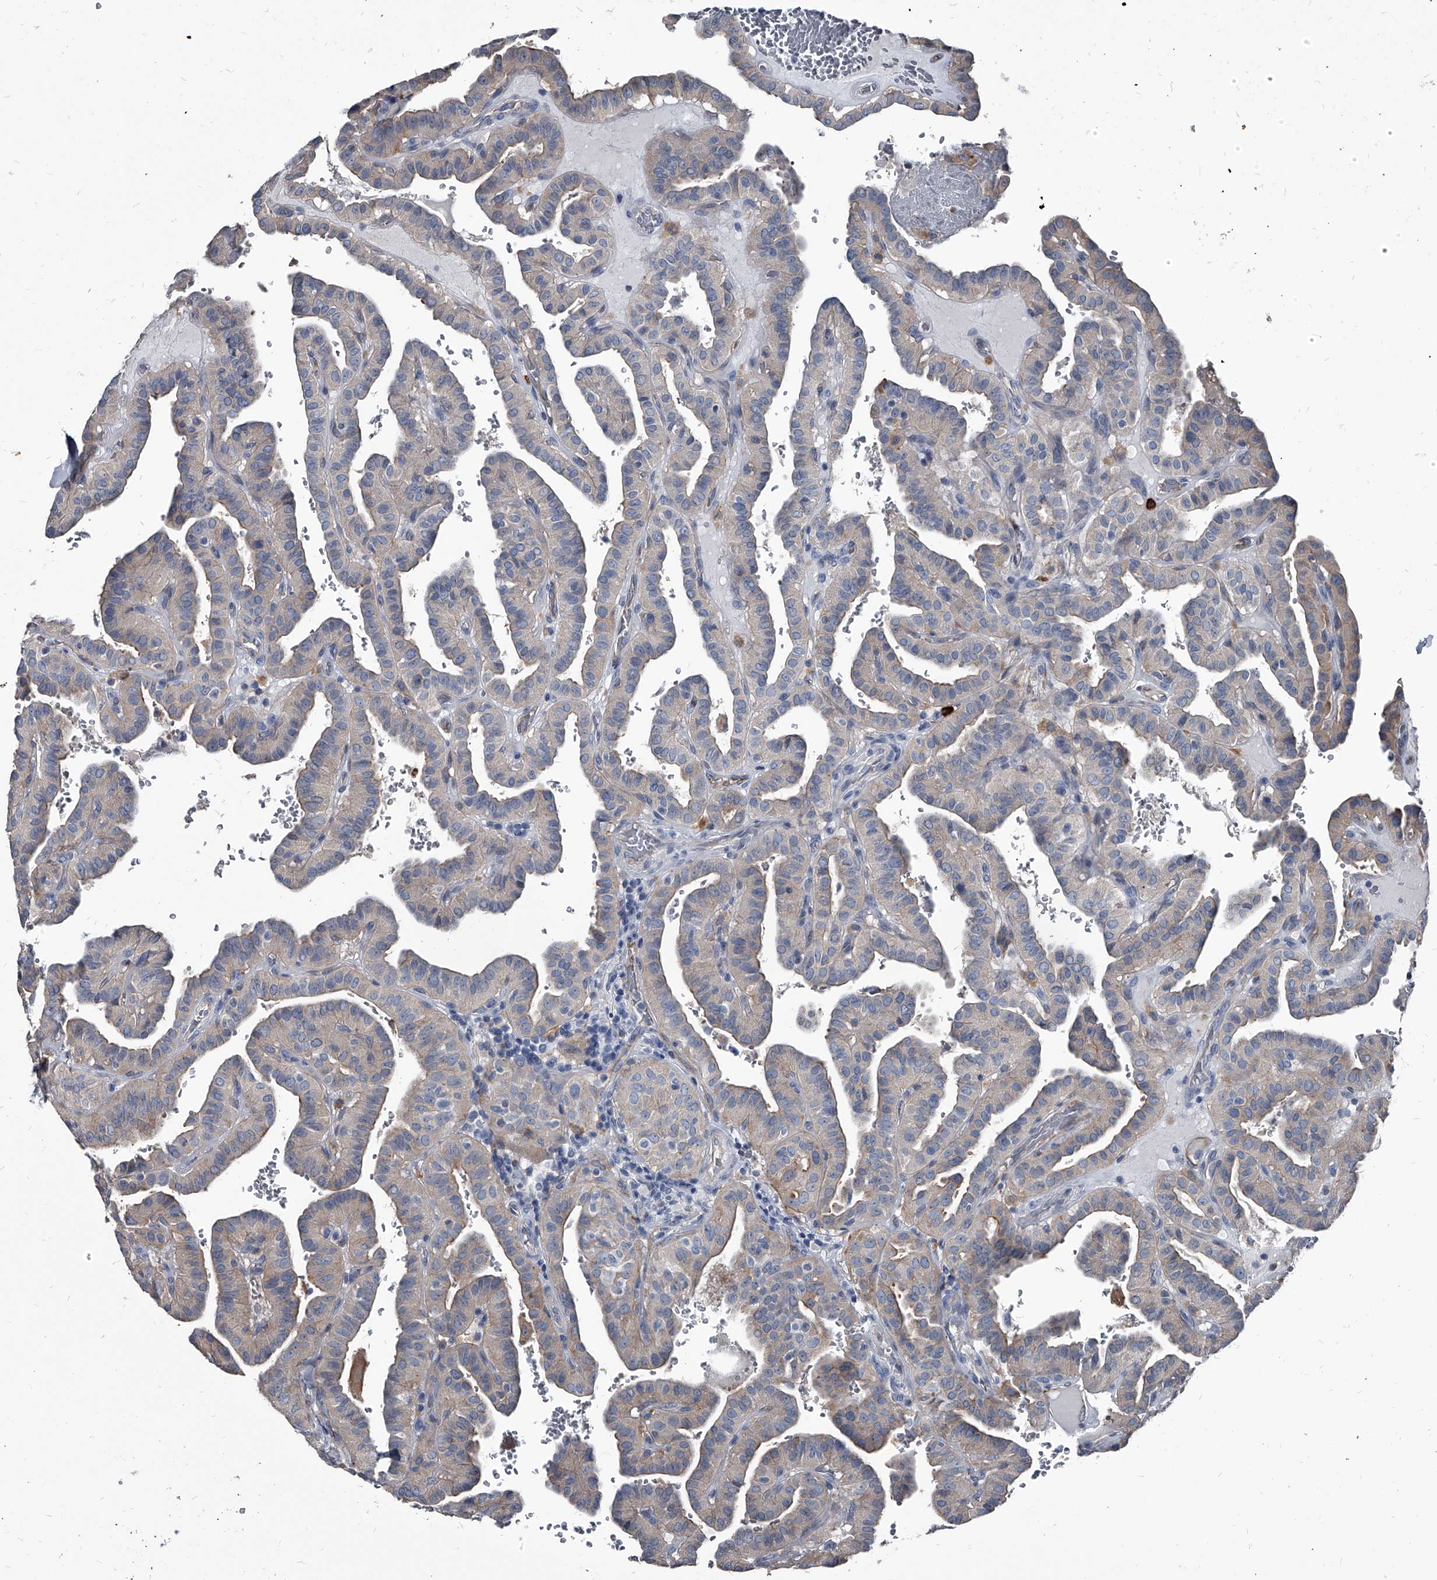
{"staining": {"intensity": "weak", "quantity": "<25%", "location": "cytoplasmic/membranous"}, "tissue": "thyroid cancer", "cell_type": "Tumor cells", "image_type": "cancer", "snomed": [{"axis": "morphology", "description": "Papillary adenocarcinoma, NOS"}, {"axis": "topography", "description": "Thyroid gland"}], "caption": "This is a photomicrograph of immunohistochemistry staining of thyroid cancer, which shows no staining in tumor cells.", "gene": "PGLYRP3", "patient": {"sex": "male", "age": 77}}